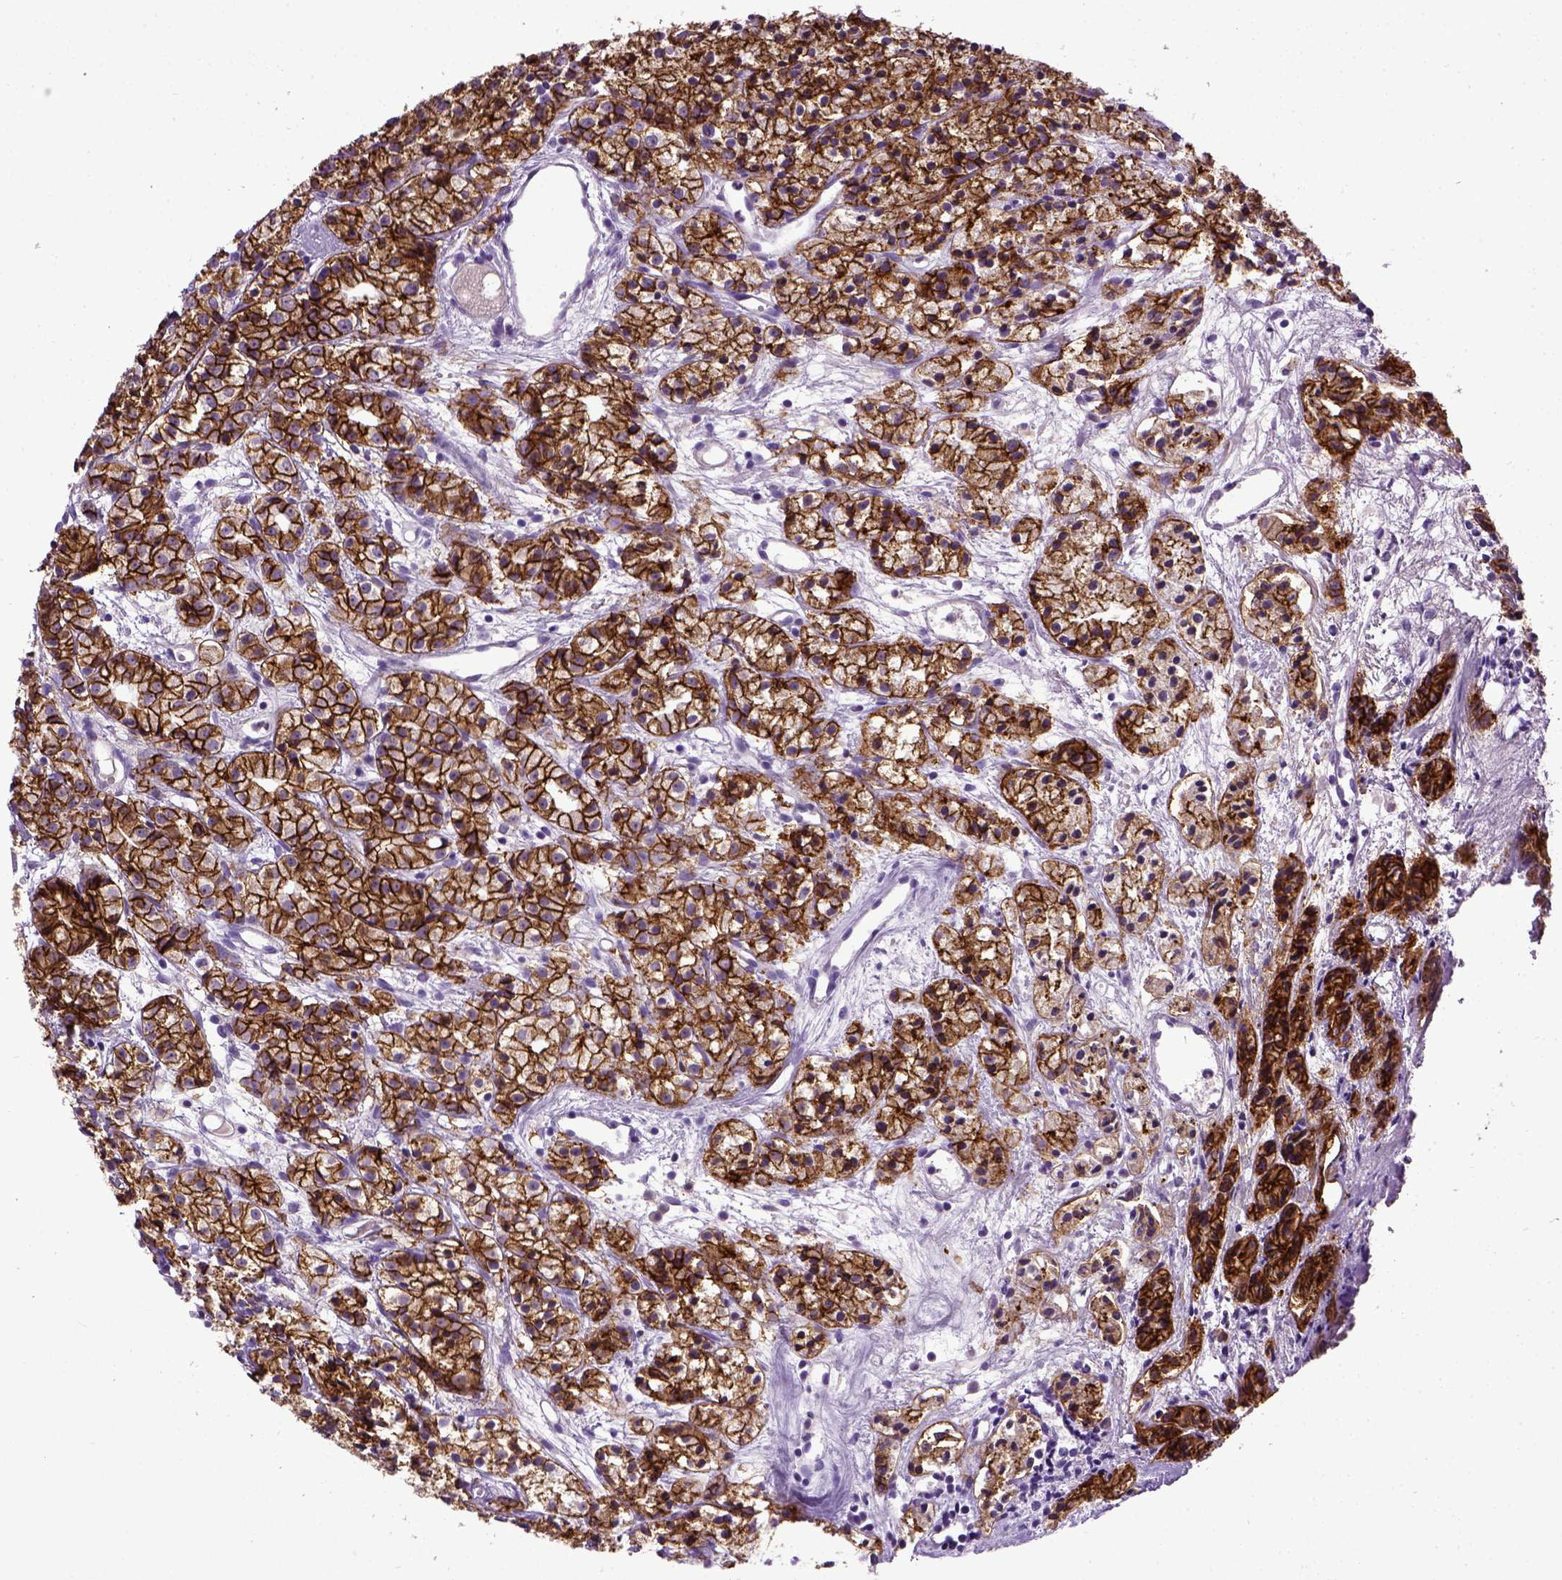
{"staining": {"intensity": "strong", "quantity": ">75%", "location": "cytoplasmic/membranous"}, "tissue": "prostate cancer", "cell_type": "Tumor cells", "image_type": "cancer", "snomed": [{"axis": "morphology", "description": "Adenocarcinoma, Medium grade"}, {"axis": "topography", "description": "Prostate"}], "caption": "Protein expression by IHC shows strong cytoplasmic/membranous staining in about >75% of tumor cells in prostate cancer. The staining was performed using DAB to visualize the protein expression in brown, while the nuclei were stained in blue with hematoxylin (Magnification: 20x).", "gene": "CDH1", "patient": {"sex": "male", "age": 74}}